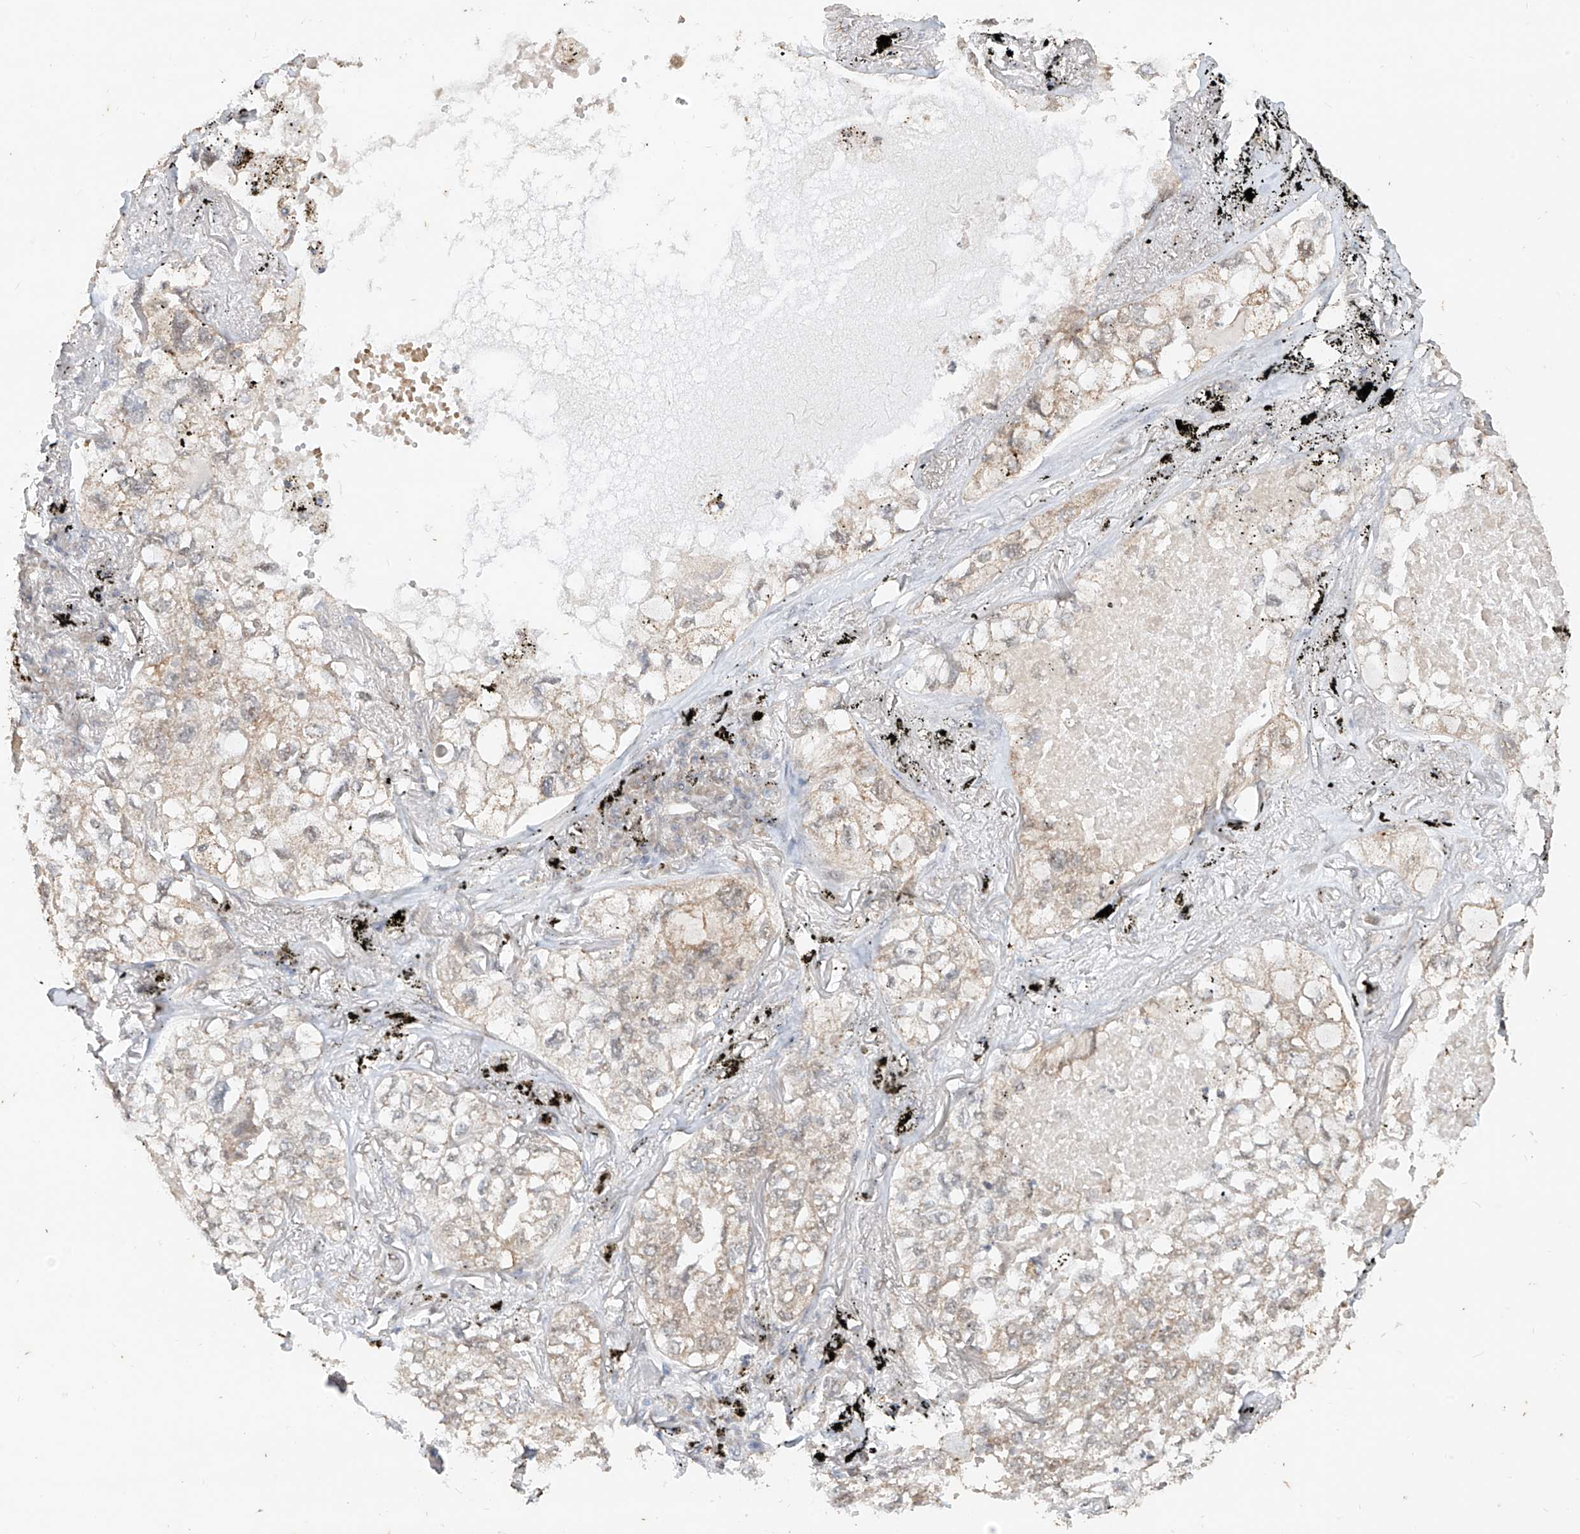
{"staining": {"intensity": "negative", "quantity": "none", "location": "none"}, "tissue": "lung cancer", "cell_type": "Tumor cells", "image_type": "cancer", "snomed": [{"axis": "morphology", "description": "Adenocarcinoma, NOS"}, {"axis": "topography", "description": "Lung"}], "caption": "Image shows no protein expression in tumor cells of lung adenocarcinoma tissue.", "gene": "MTUS2", "patient": {"sex": "male", "age": 65}}